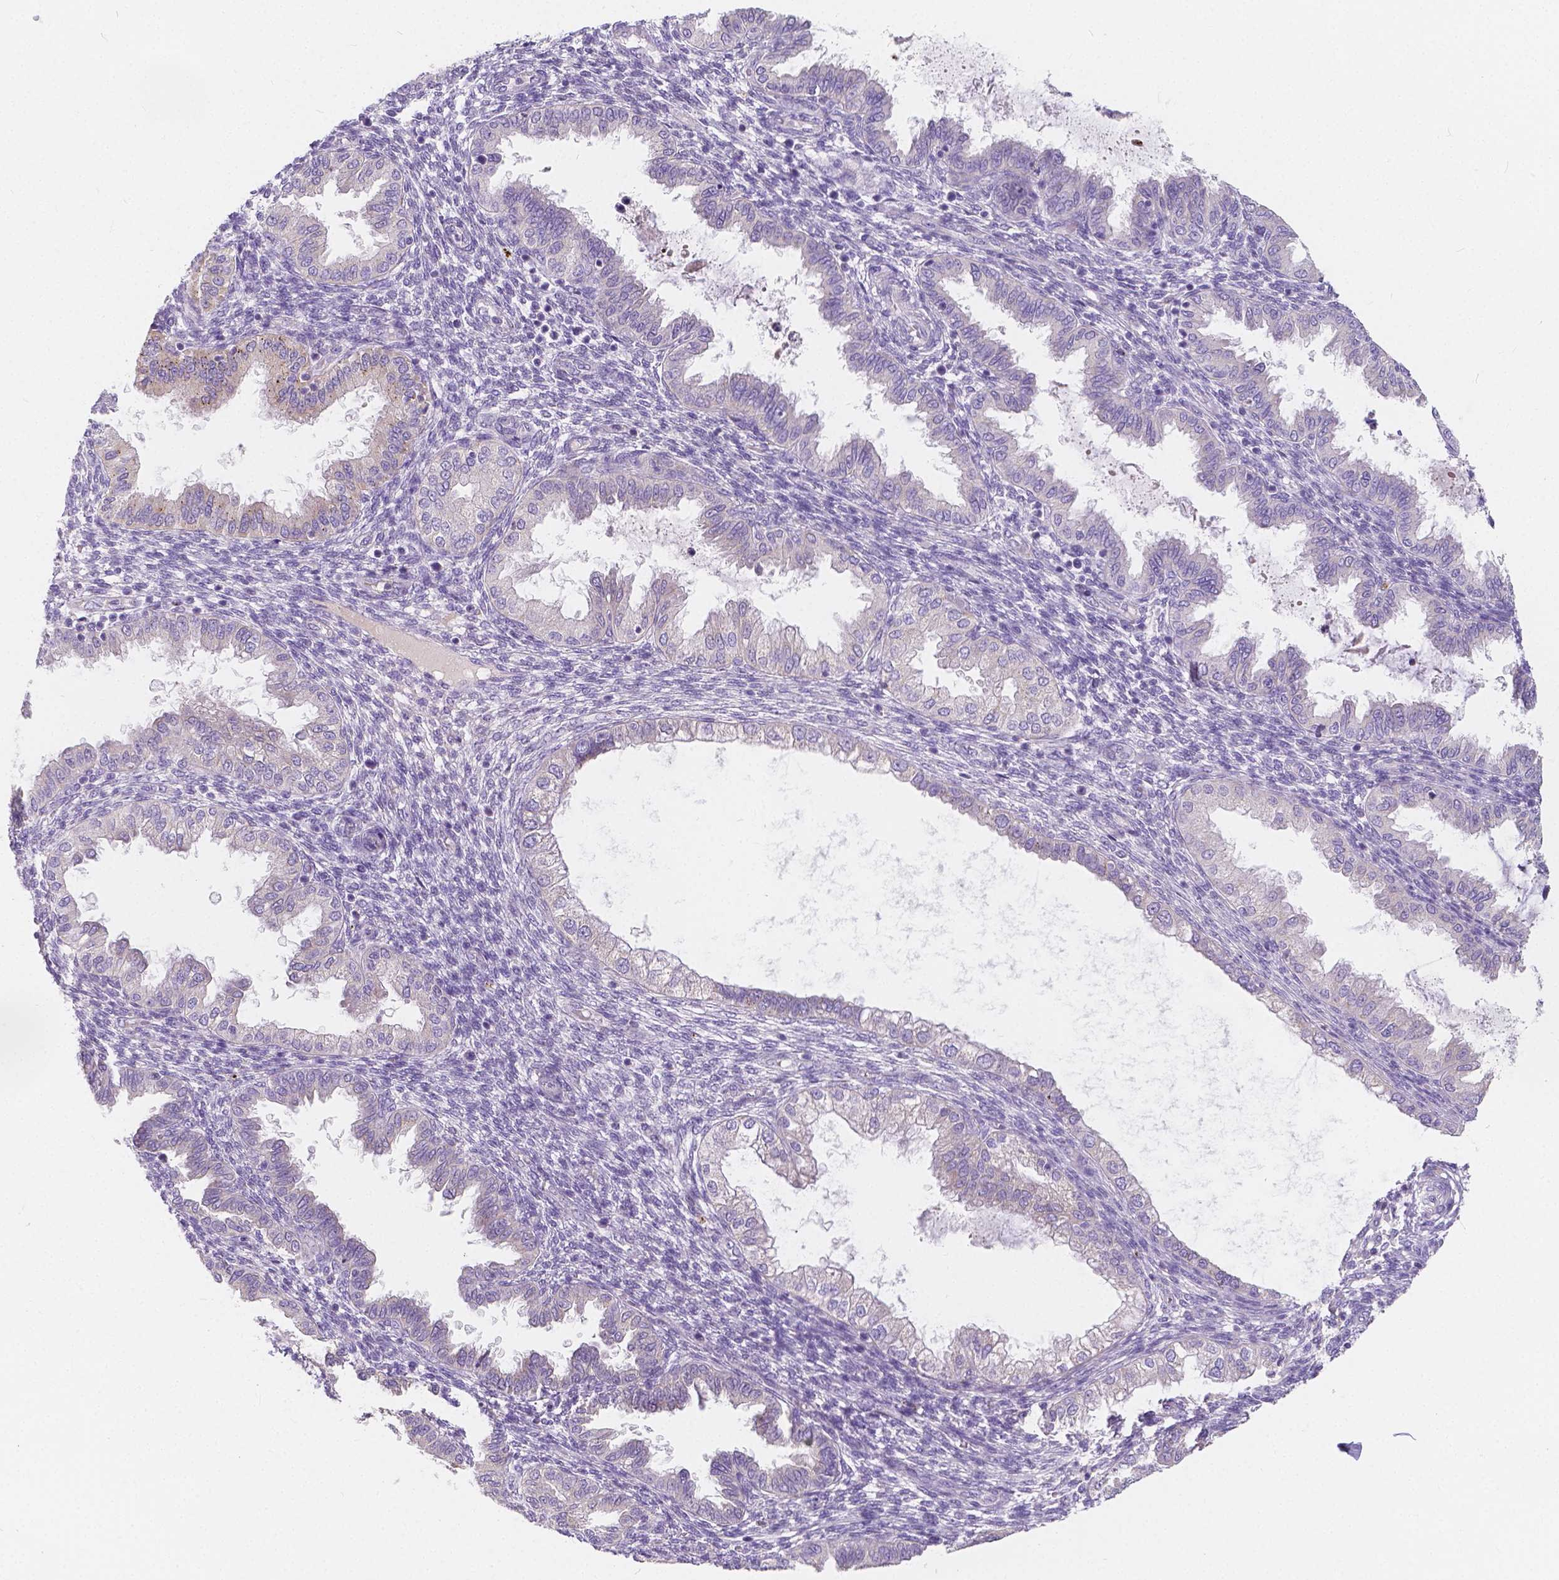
{"staining": {"intensity": "negative", "quantity": "none", "location": "none"}, "tissue": "endometrium", "cell_type": "Cells in endometrial stroma", "image_type": "normal", "snomed": [{"axis": "morphology", "description": "Normal tissue, NOS"}, {"axis": "topography", "description": "Endometrium"}], "caption": "This is a photomicrograph of immunohistochemistry (IHC) staining of benign endometrium, which shows no positivity in cells in endometrial stroma. The staining is performed using DAB (3,3'-diaminobenzidine) brown chromogen with nuclei counter-stained in using hematoxylin.", "gene": "RNF186", "patient": {"sex": "female", "age": 33}}